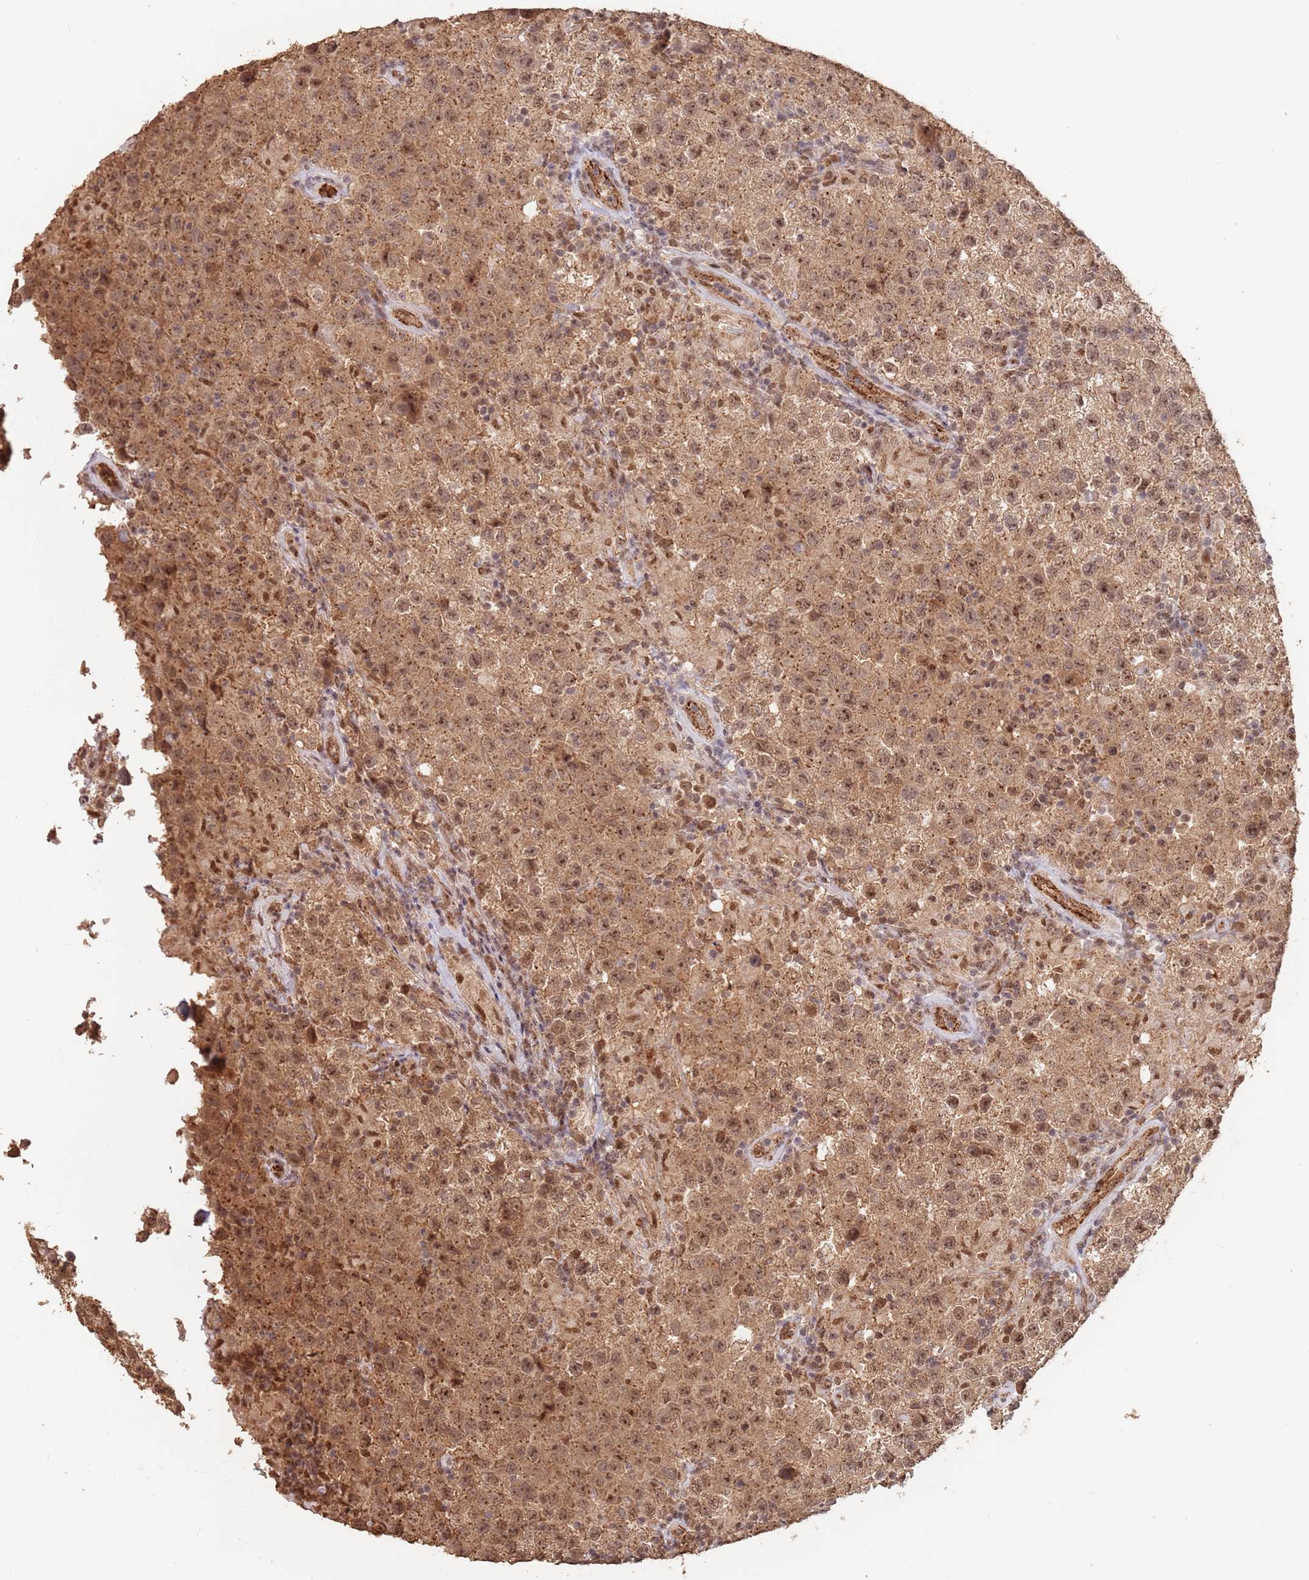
{"staining": {"intensity": "moderate", "quantity": ">75%", "location": "cytoplasmic/membranous,nuclear"}, "tissue": "testis cancer", "cell_type": "Tumor cells", "image_type": "cancer", "snomed": [{"axis": "morphology", "description": "Seminoma, NOS"}, {"axis": "morphology", "description": "Carcinoma, Embryonal, NOS"}, {"axis": "topography", "description": "Testis"}], "caption": "This is an image of immunohistochemistry (IHC) staining of testis cancer, which shows moderate positivity in the cytoplasmic/membranous and nuclear of tumor cells.", "gene": "RFXANK", "patient": {"sex": "male", "age": 41}}